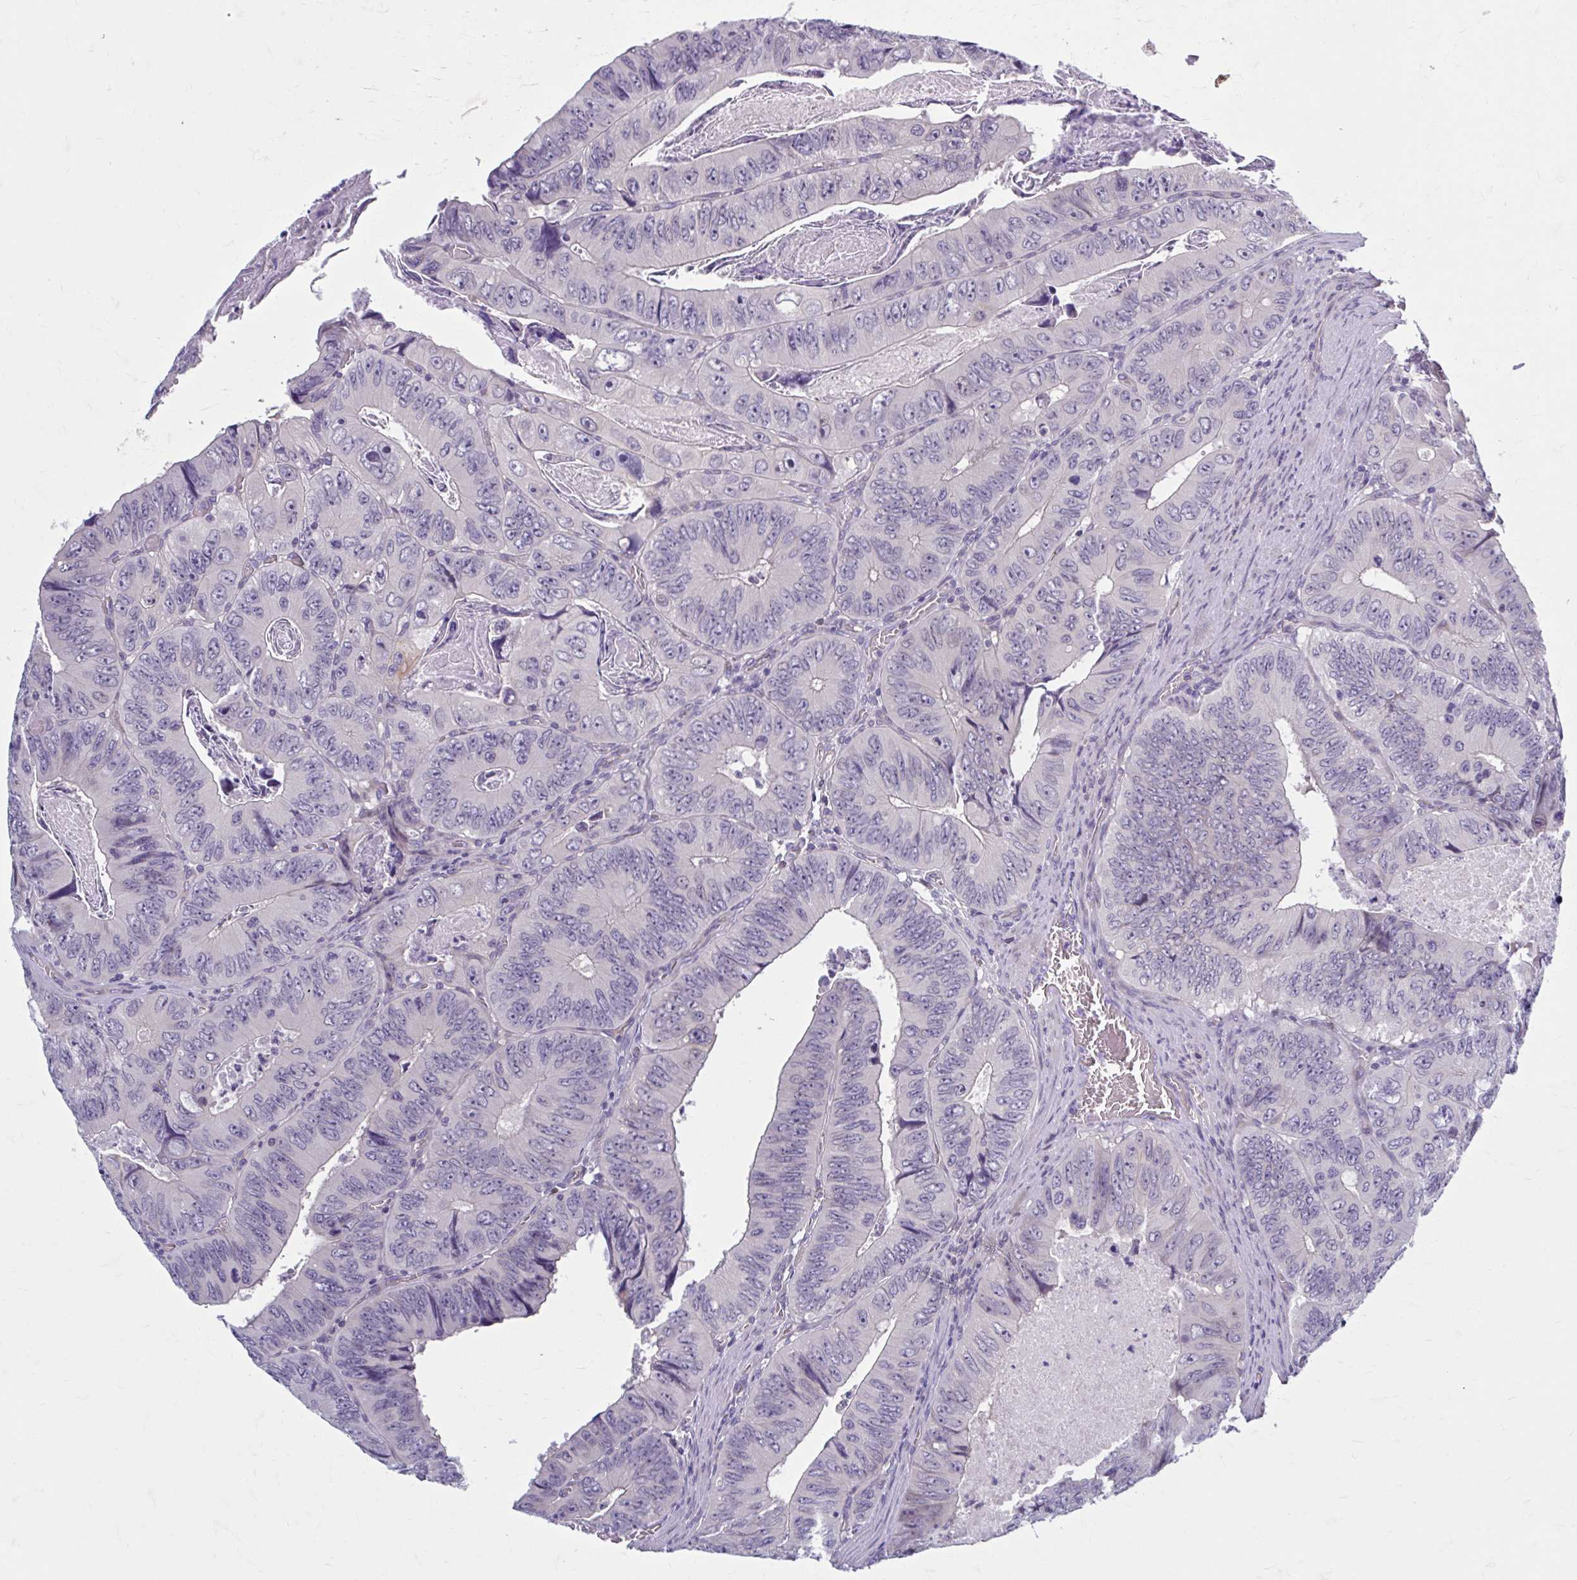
{"staining": {"intensity": "negative", "quantity": "none", "location": "none"}, "tissue": "colorectal cancer", "cell_type": "Tumor cells", "image_type": "cancer", "snomed": [{"axis": "morphology", "description": "Adenocarcinoma, NOS"}, {"axis": "topography", "description": "Colon"}], "caption": "DAB immunohistochemical staining of human adenocarcinoma (colorectal) displays no significant positivity in tumor cells.", "gene": "CHST3", "patient": {"sex": "female", "age": 84}}